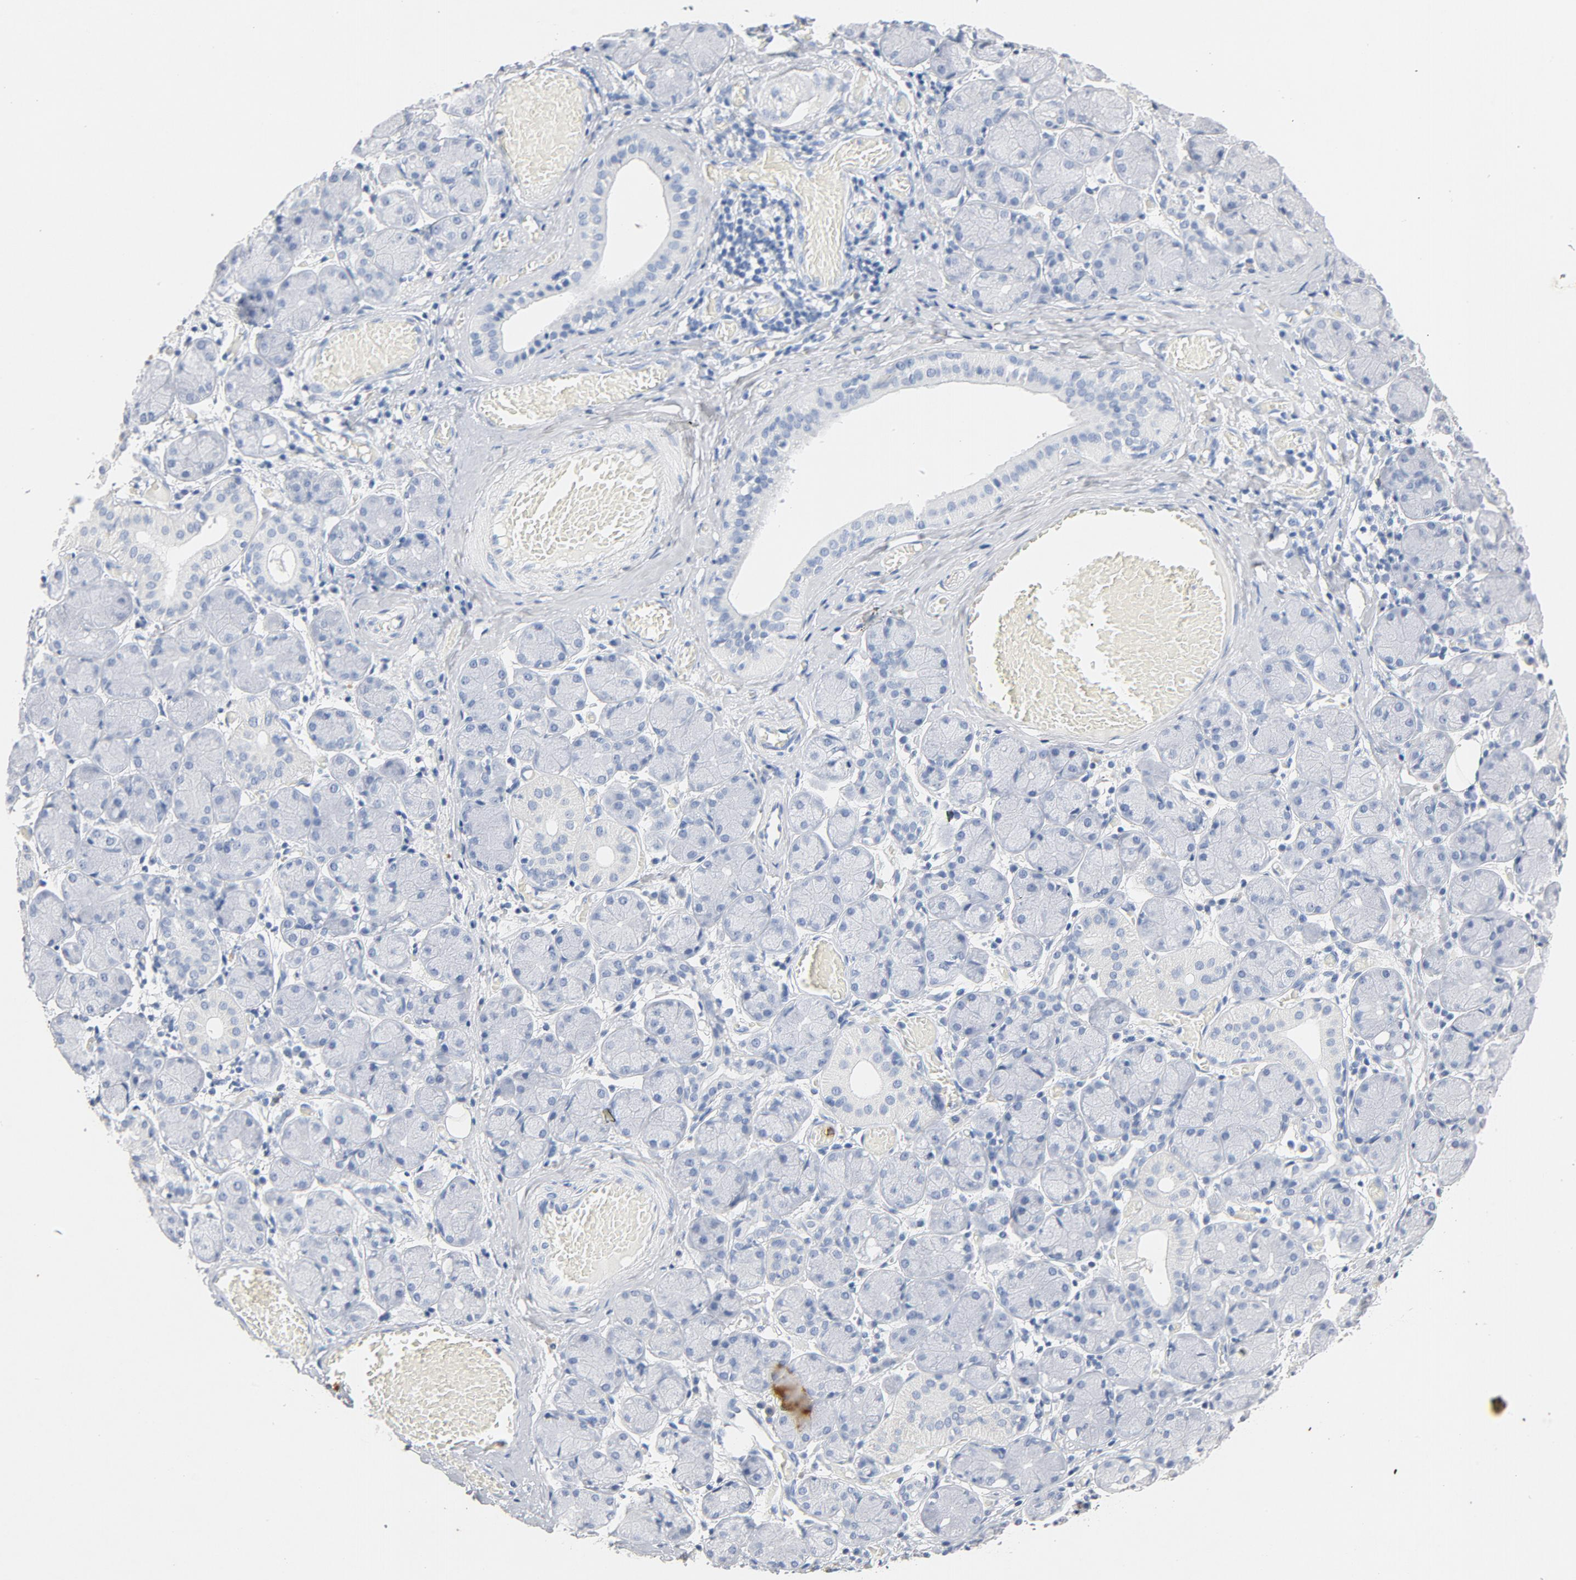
{"staining": {"intensity": "negative", "quantity": "none", "location": "none"}, "tissue": "salivary gland", "cell_type": "Glandular cells", "image_type": "normal", "snomed": [{"axis": "morphology", "description": "Normal tissue, NOS"}, {"axis": "topography", "description": "Salivary gland"}], "caption": "Immunohistochemical staining of benign salivary gland displays no significant positivity in glandular cells. (Immunohistochemistry, brightfield microscopy, high magnification).", "gene": "PTPRB", "patient": {"sex": "female", "age": 24}}